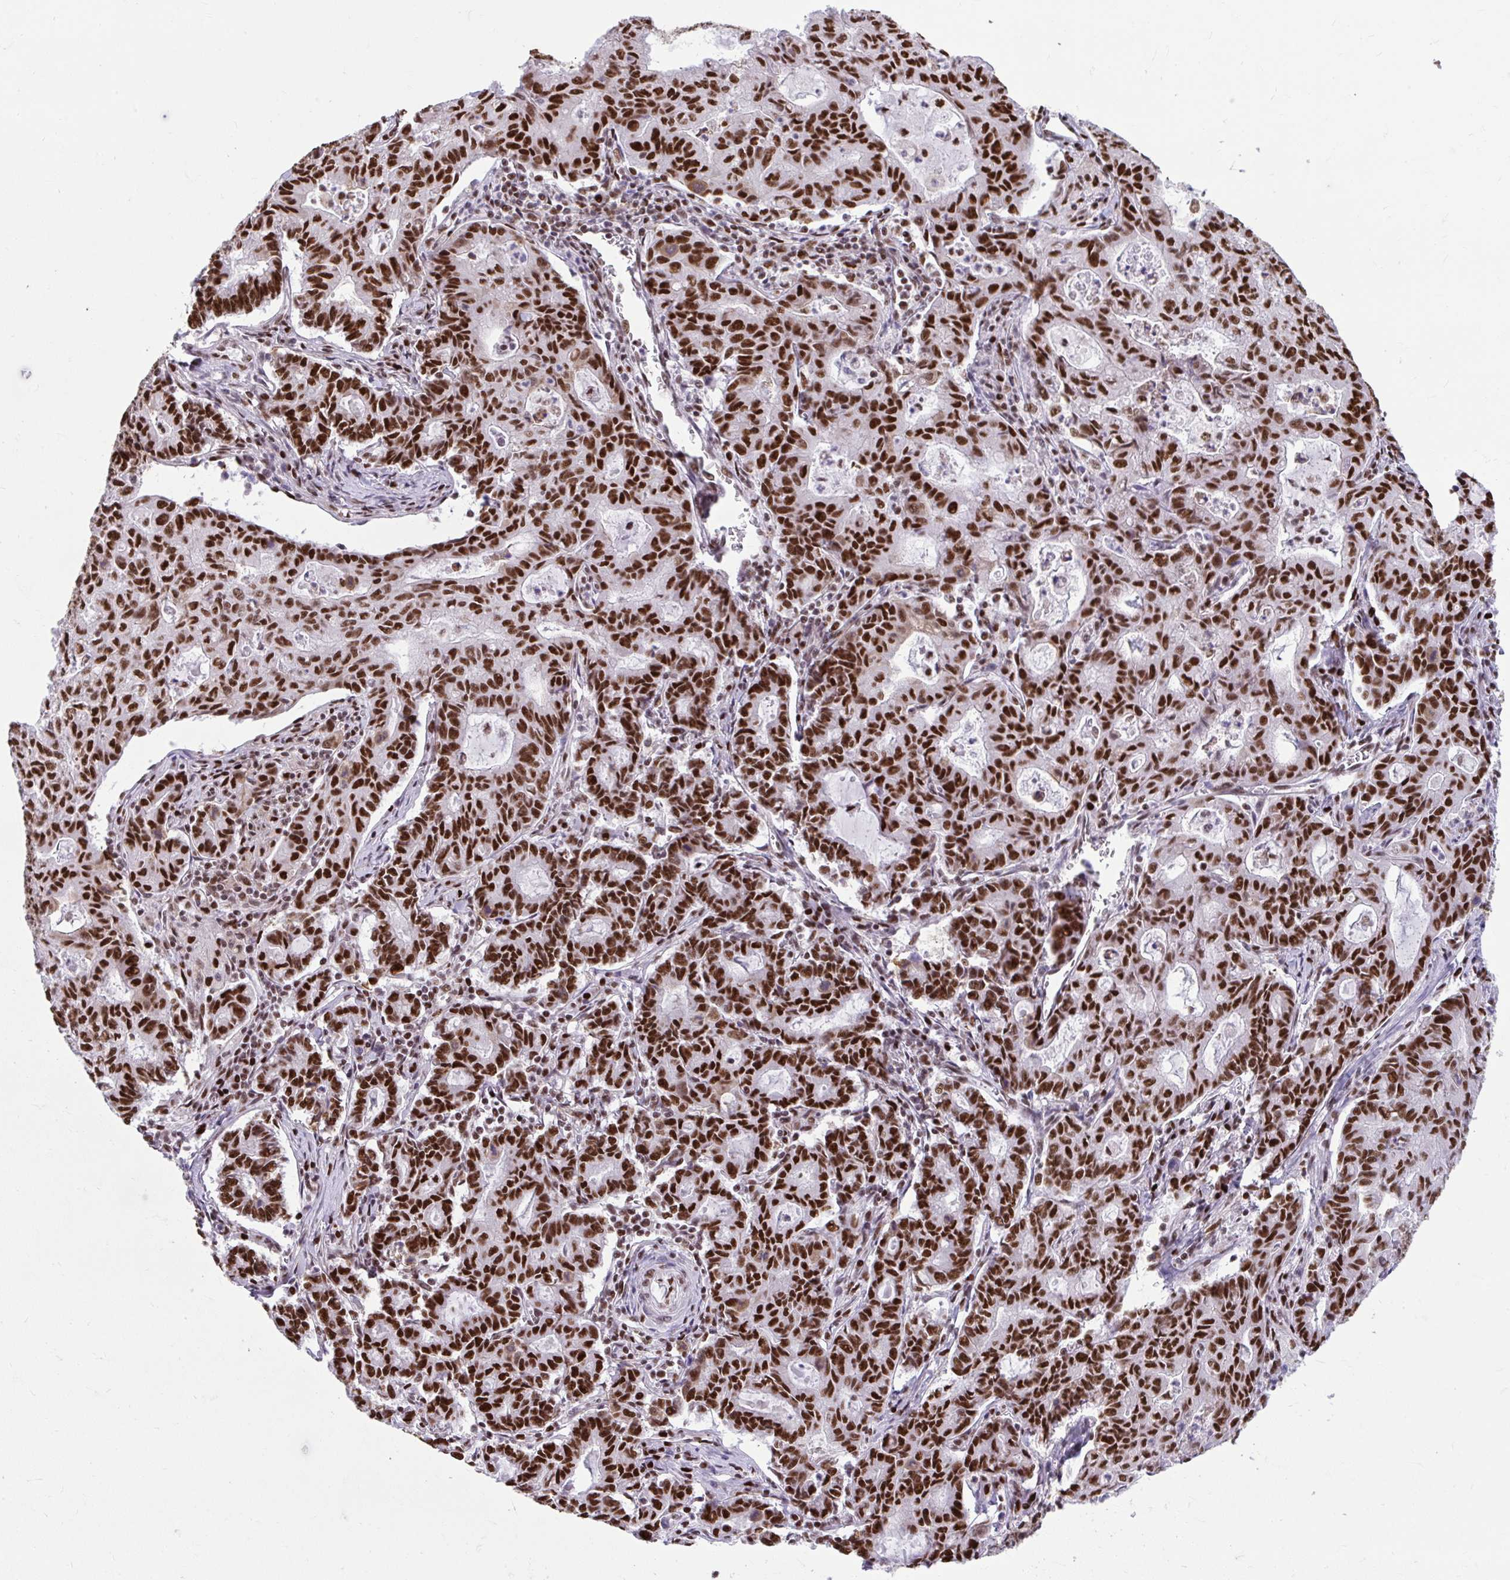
{"staining": {"intensity": "strong", "quantity": ">75%", "location": "nuclear"}, "tissue": "stomach cancer", "cell_type": "Tumor cells", "image_type": "cancer", "snomed": [{"axis": "morphology", "description": "Adenocarcinoma, NOS"}, {"axis": "topography", "description": "Stomach, upper"}], "caption": "Stomach adenocarcinoma was stained to show a protein in brown. There is high levels of strong nuclear positivity in about >75% of tumor cells.", "gene": "SLC35C2", "patient": {"sex": "female", "age": 79}}